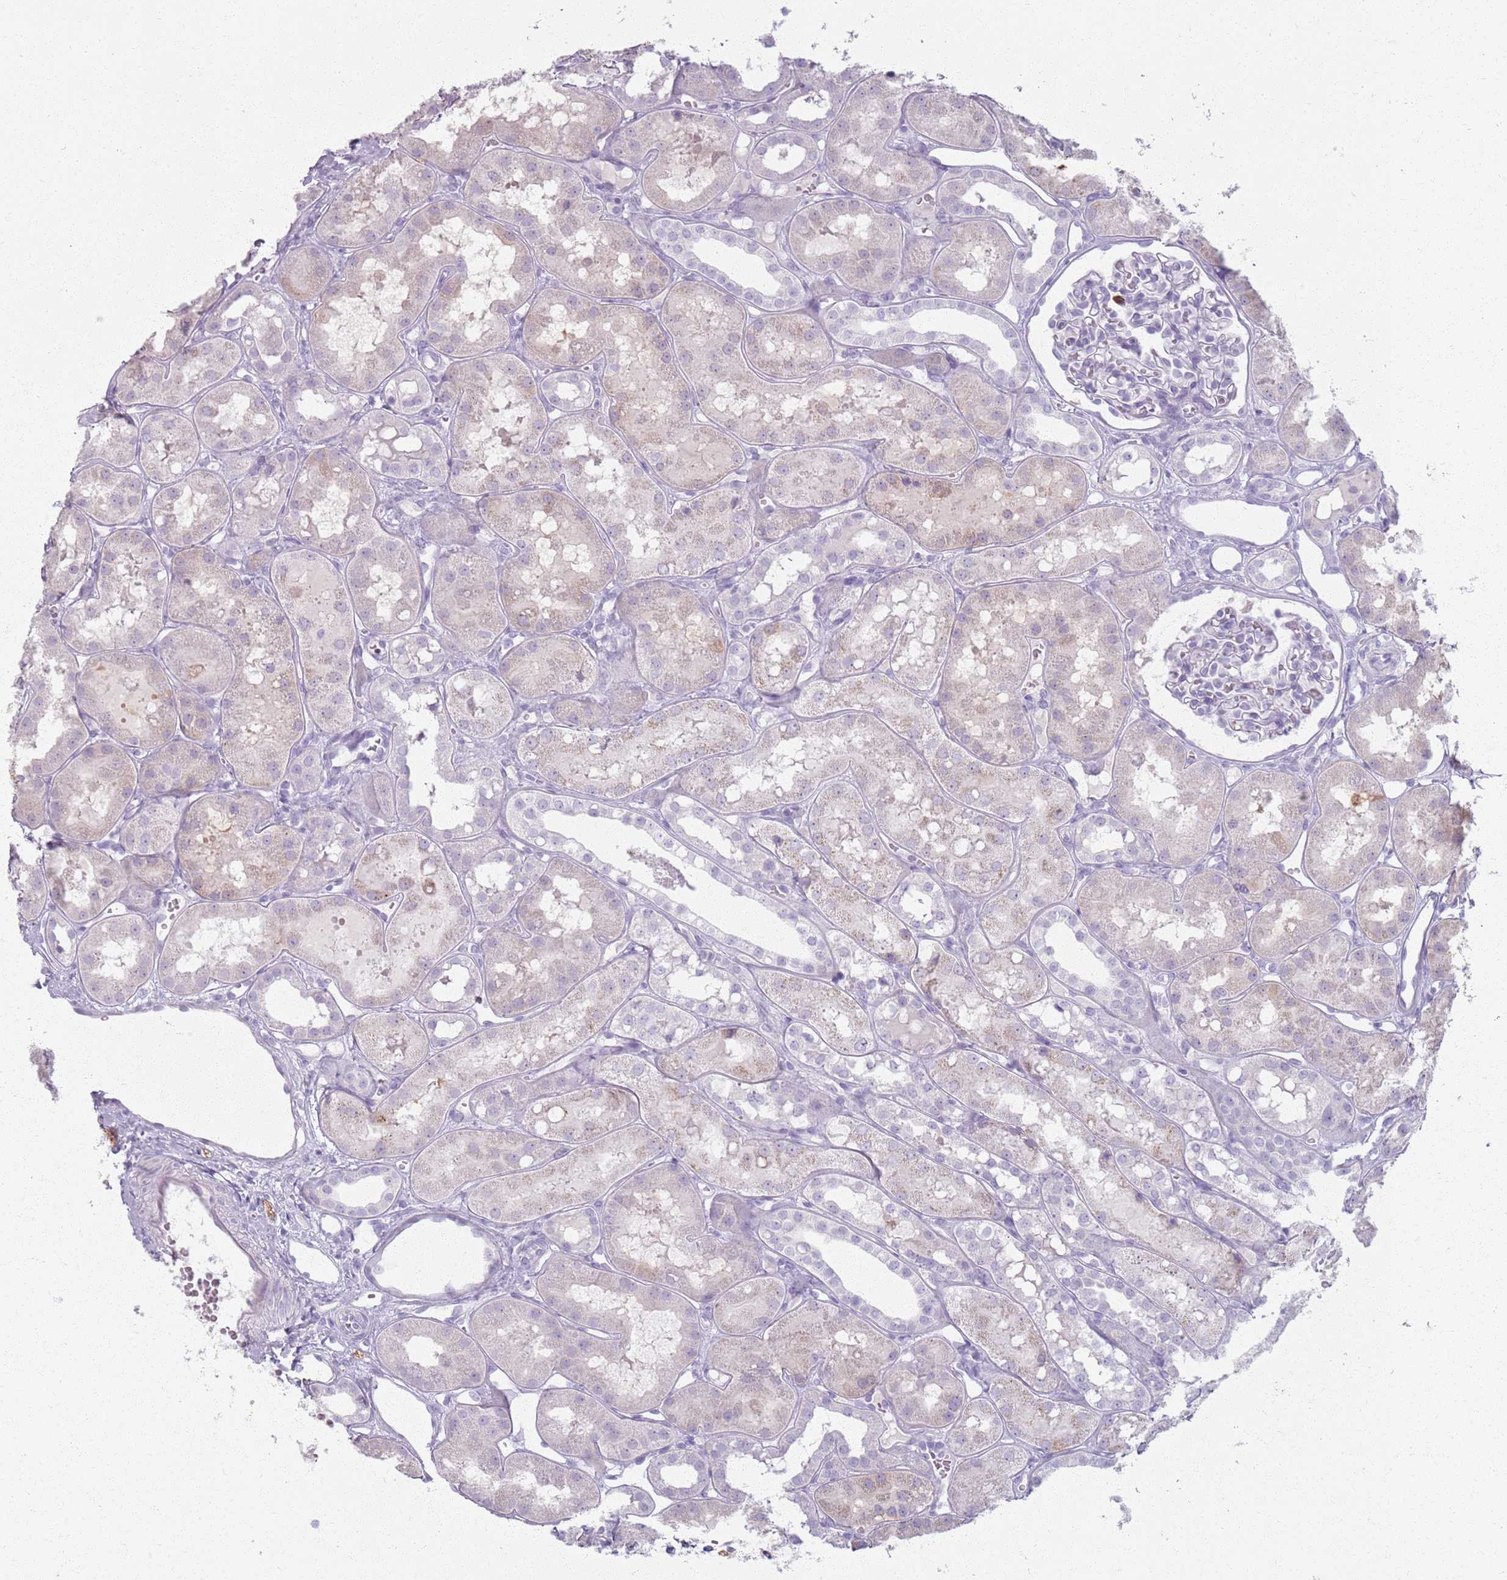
{"staining": {"intensity": "negative", "quantity": "none", "location": "none"}, "tissue": "kidney", "cell_type": "Cells in glomeruli", "image_type": "normal", "snomed": [{"axis": "morphology", "description": "Normal tissue, NOS"}, {"axis": "topography", "description": "Kidney"}], "caption": "The IHC micrograph has no significant staining in cells in glomeruli of kidney. (Stains: DAB immunohistochemistry (IHC) with hematoxylin counter stain, Microscopy: brightfield microscopy at high magnification).", "gene": "GDPGP1", "patient": {"sex": "male", "age": 16}}